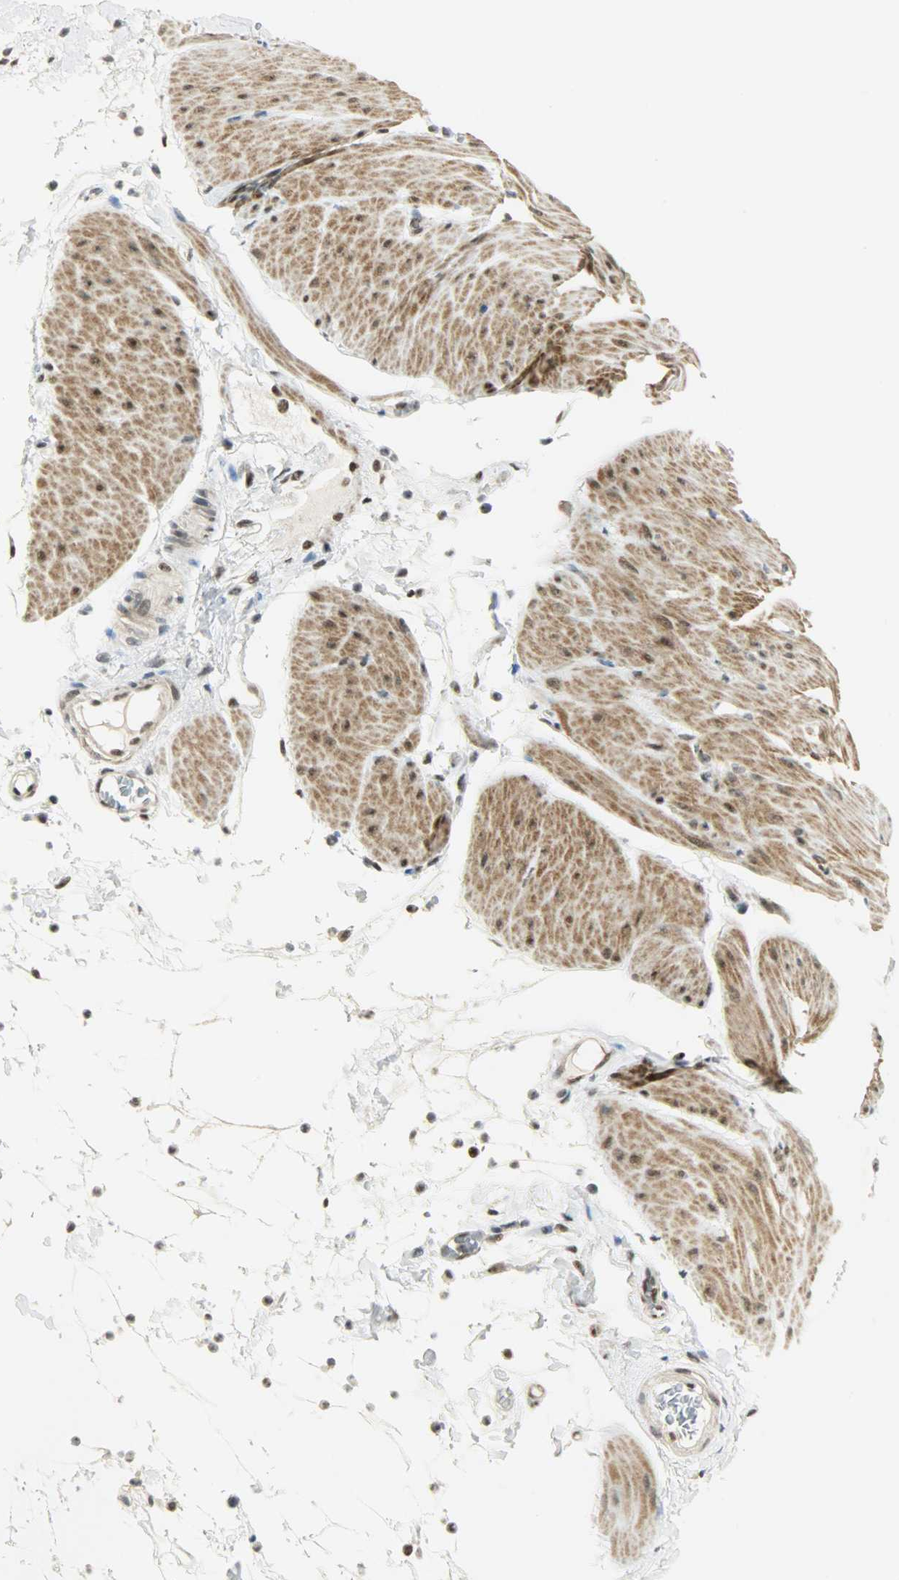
{"staining": {"intensity": "moderate", "quantity": ">75%", "location": "cytoplasmic/membranous,nuclear"}, "tissue": "smooth muscle", "cell_type": "Smooth muscle cells", "image_type": "normal", "snomed": [{"axis": "morphology", "description": "Normal tissue, NOS"}, {"axis": "topography", "description": "Smooth muscle"}, {"axis": "topography", "description": "Colon"}], "caption": "Immunohistochemical staining of normal smooth muscle displays medium levels of moderate cytoplasmic/membranous,nuclear expression in about >75% of smooth muscle cells. (Stains: DAB in brown, nuclei in blue, Microscopy: brightfield microscopy at high magnification).", "gene": "SUGP1", "patient": {"sex": "male", "age": 67}}